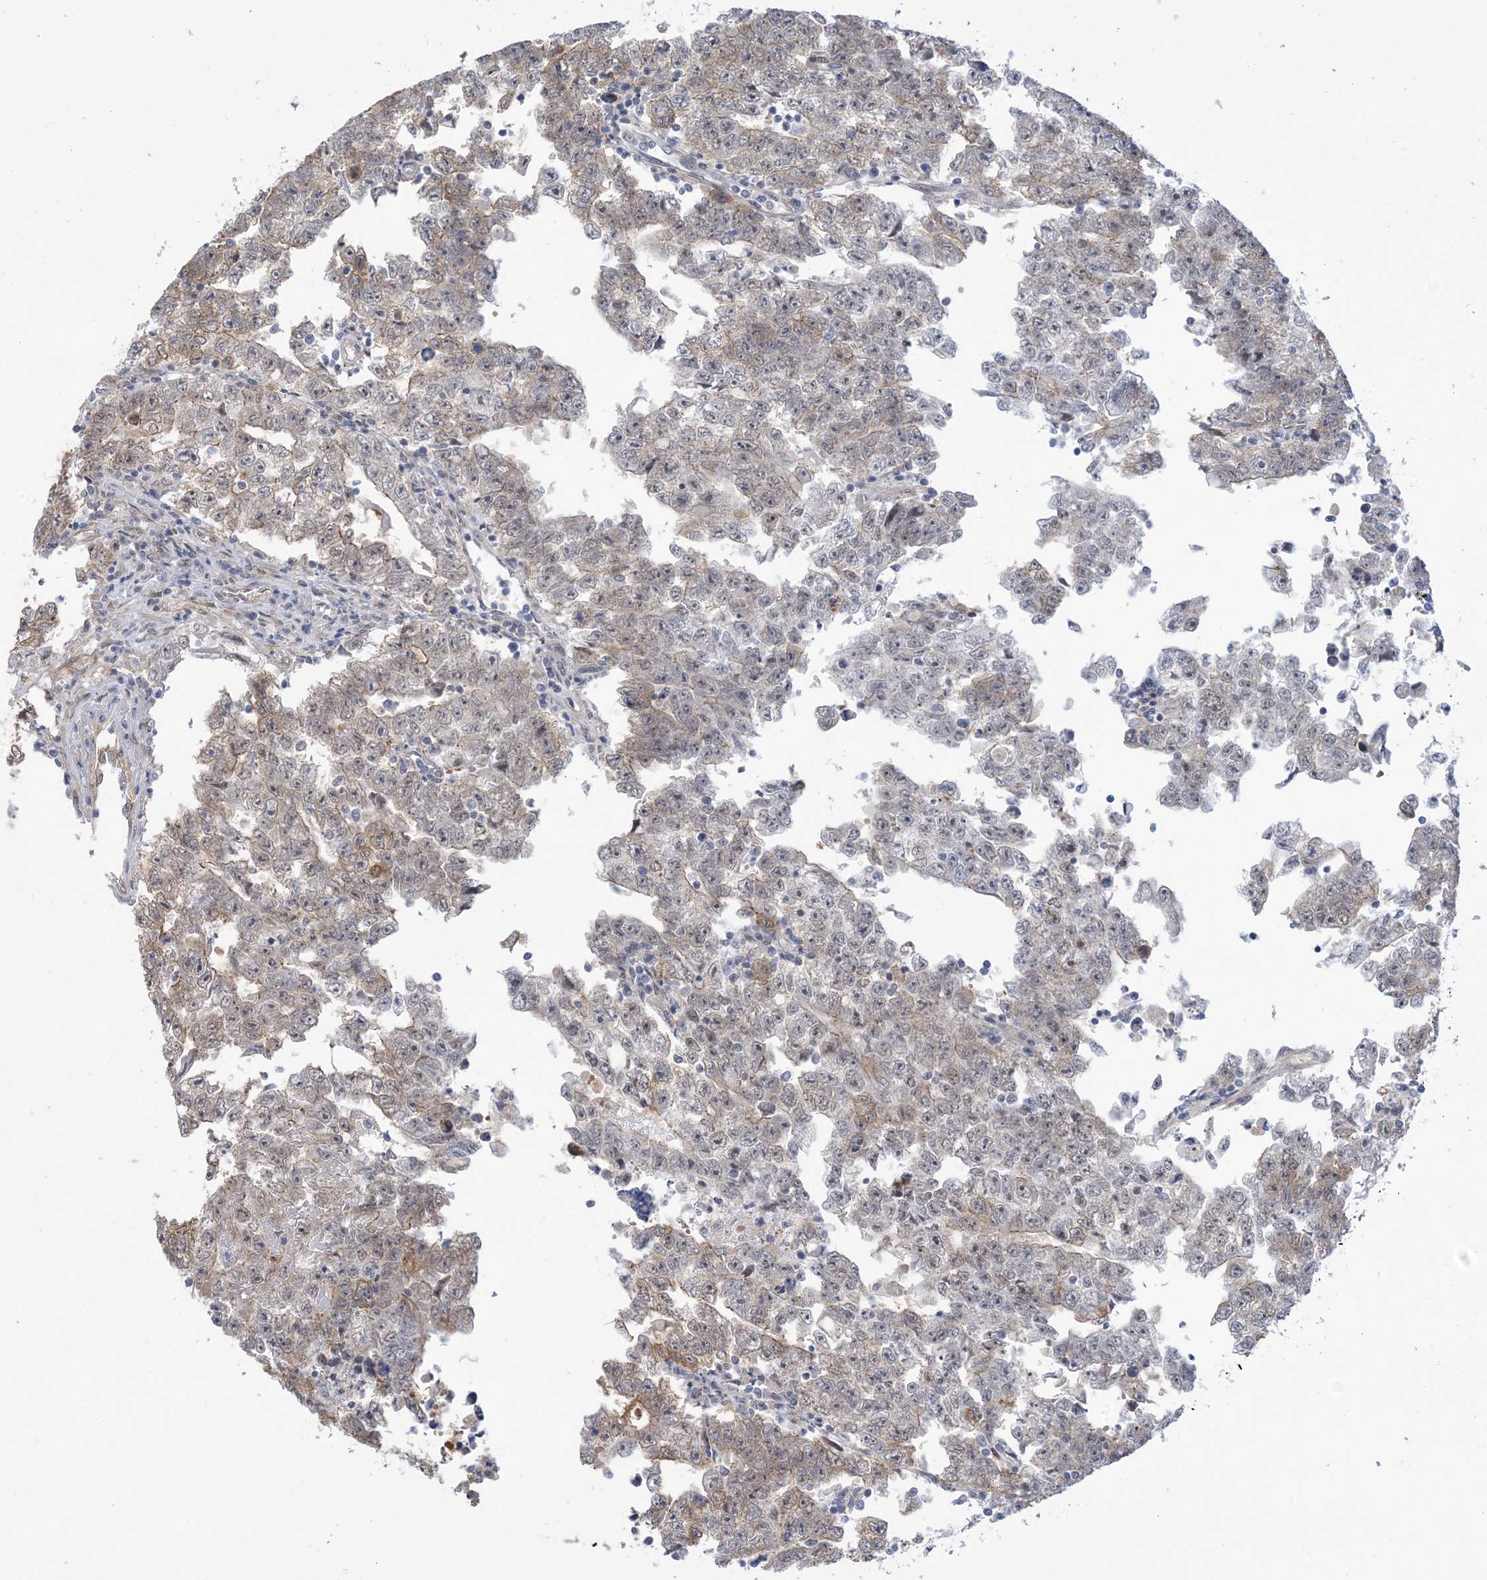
{"staining": {"intensity": "weak", "quantity": "<25%", "location": "cytoplasmic/membranous"}, "tissue": "testis cancer", "cell_type": "Tumor cells", "image_type": "cancer", "snomed": [{"axis": "morphology", "description": "Carcinoma, Embryonal, NOS"}, {"axis": "topography", "description": "Testis"}], "caption": "Photomicrograph shows no protein expression in tumor cells of testis cancer tissue.", "gene": "ZNF8", "patient": {"sex": "male", "age": 25}}